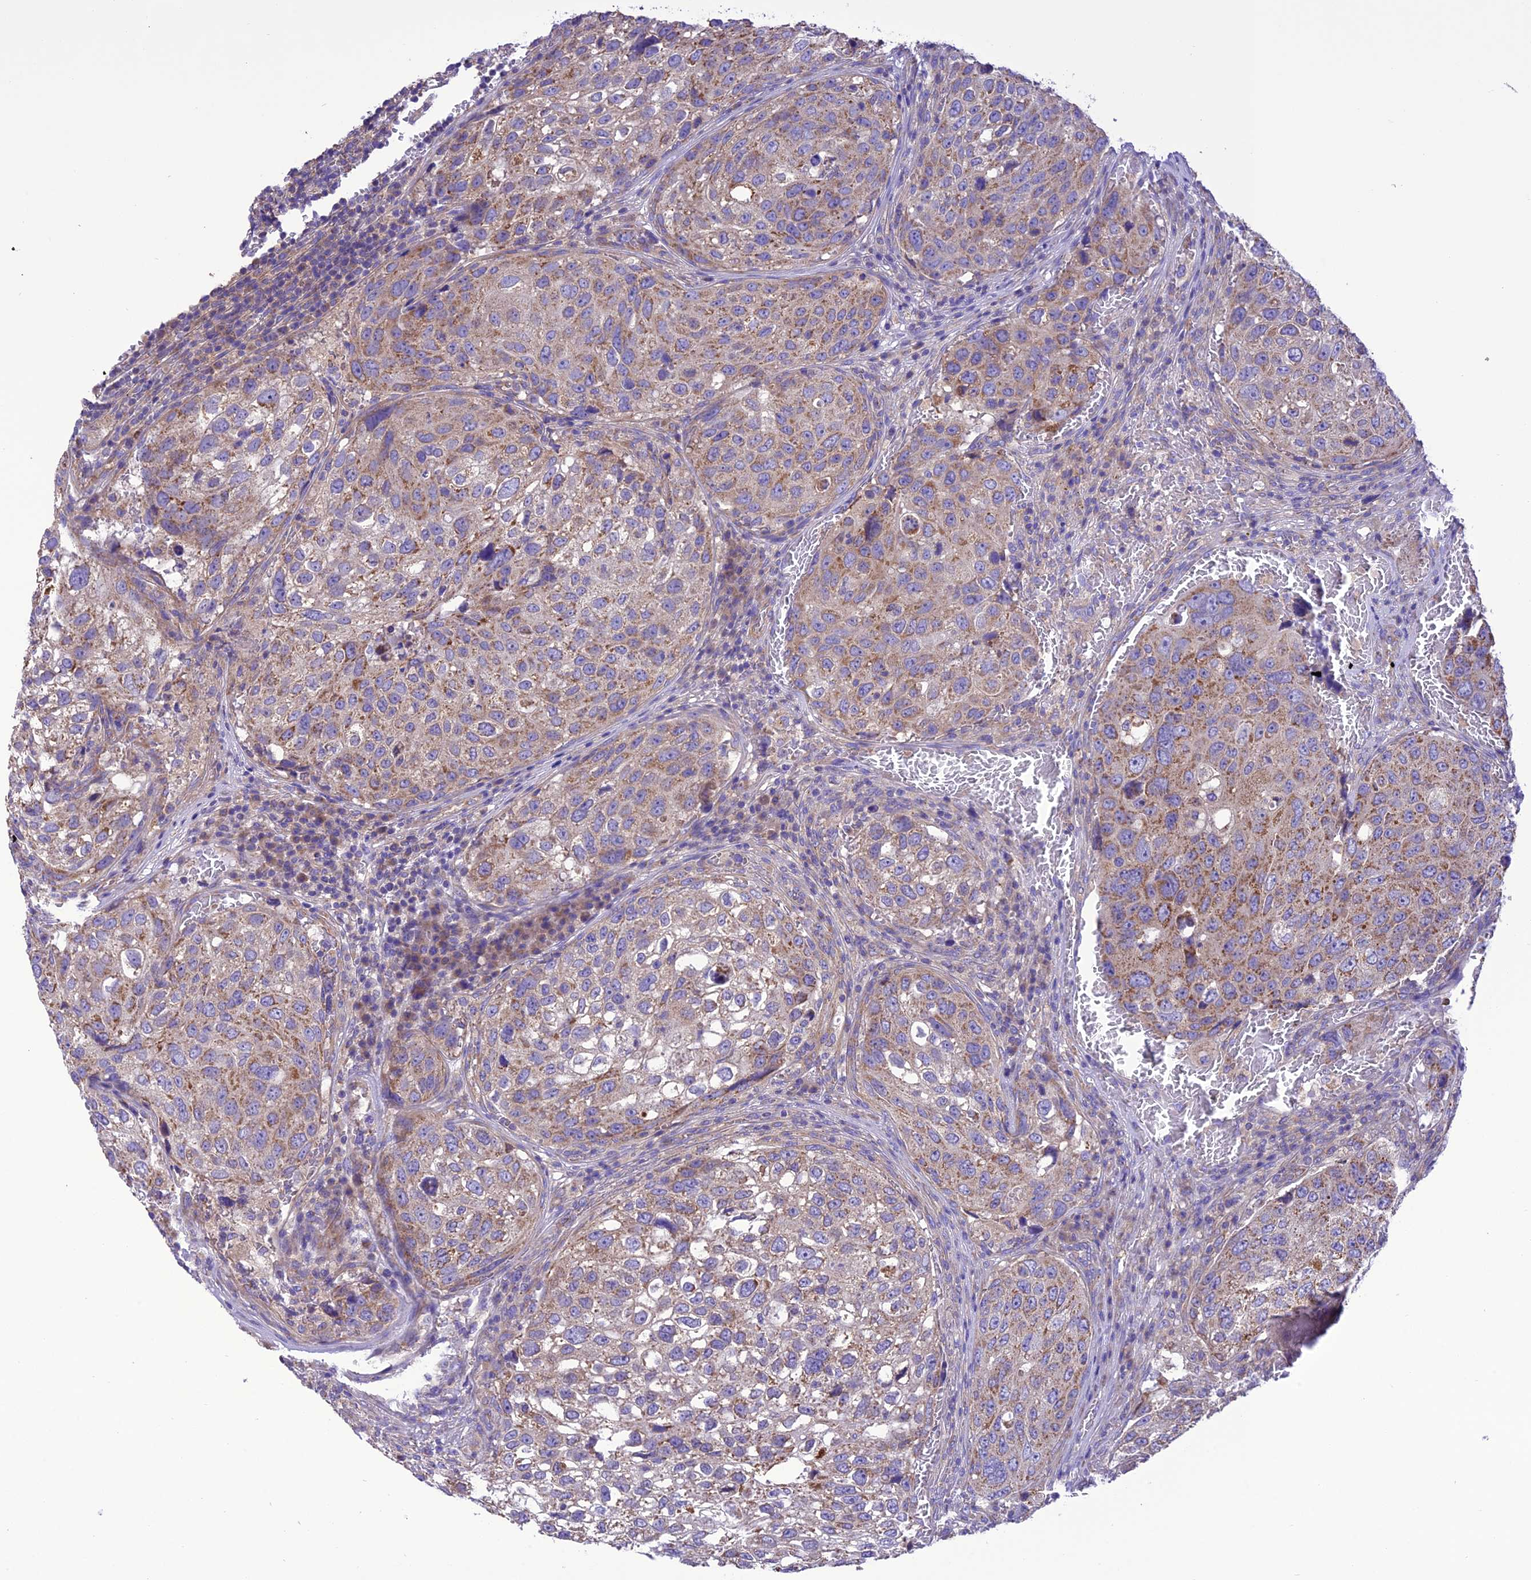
{"staining": {"intensity": "moderate", "quantity": ">75%", "location": "cytoplasmic/membranous"}, "tissue": "urothelial cancer", "cell_type": "Tumor cells", "image_type": "cancer", "snomed": [{"axis": "morphology", "description": "Urothelial carcinoma, High grade"}, {"axis": "topography", "description": "Lymph node"}, {"axis": "topography", "description": "Urinary bladder"}], "caption": "Moderate cytoplasmic/membranous staining is present in approximately >75% of tumor cells in urothelial carcinoma (high-grade).", "gene": "MAP3K12", "patient": {"sex": "male", "age": 51}}